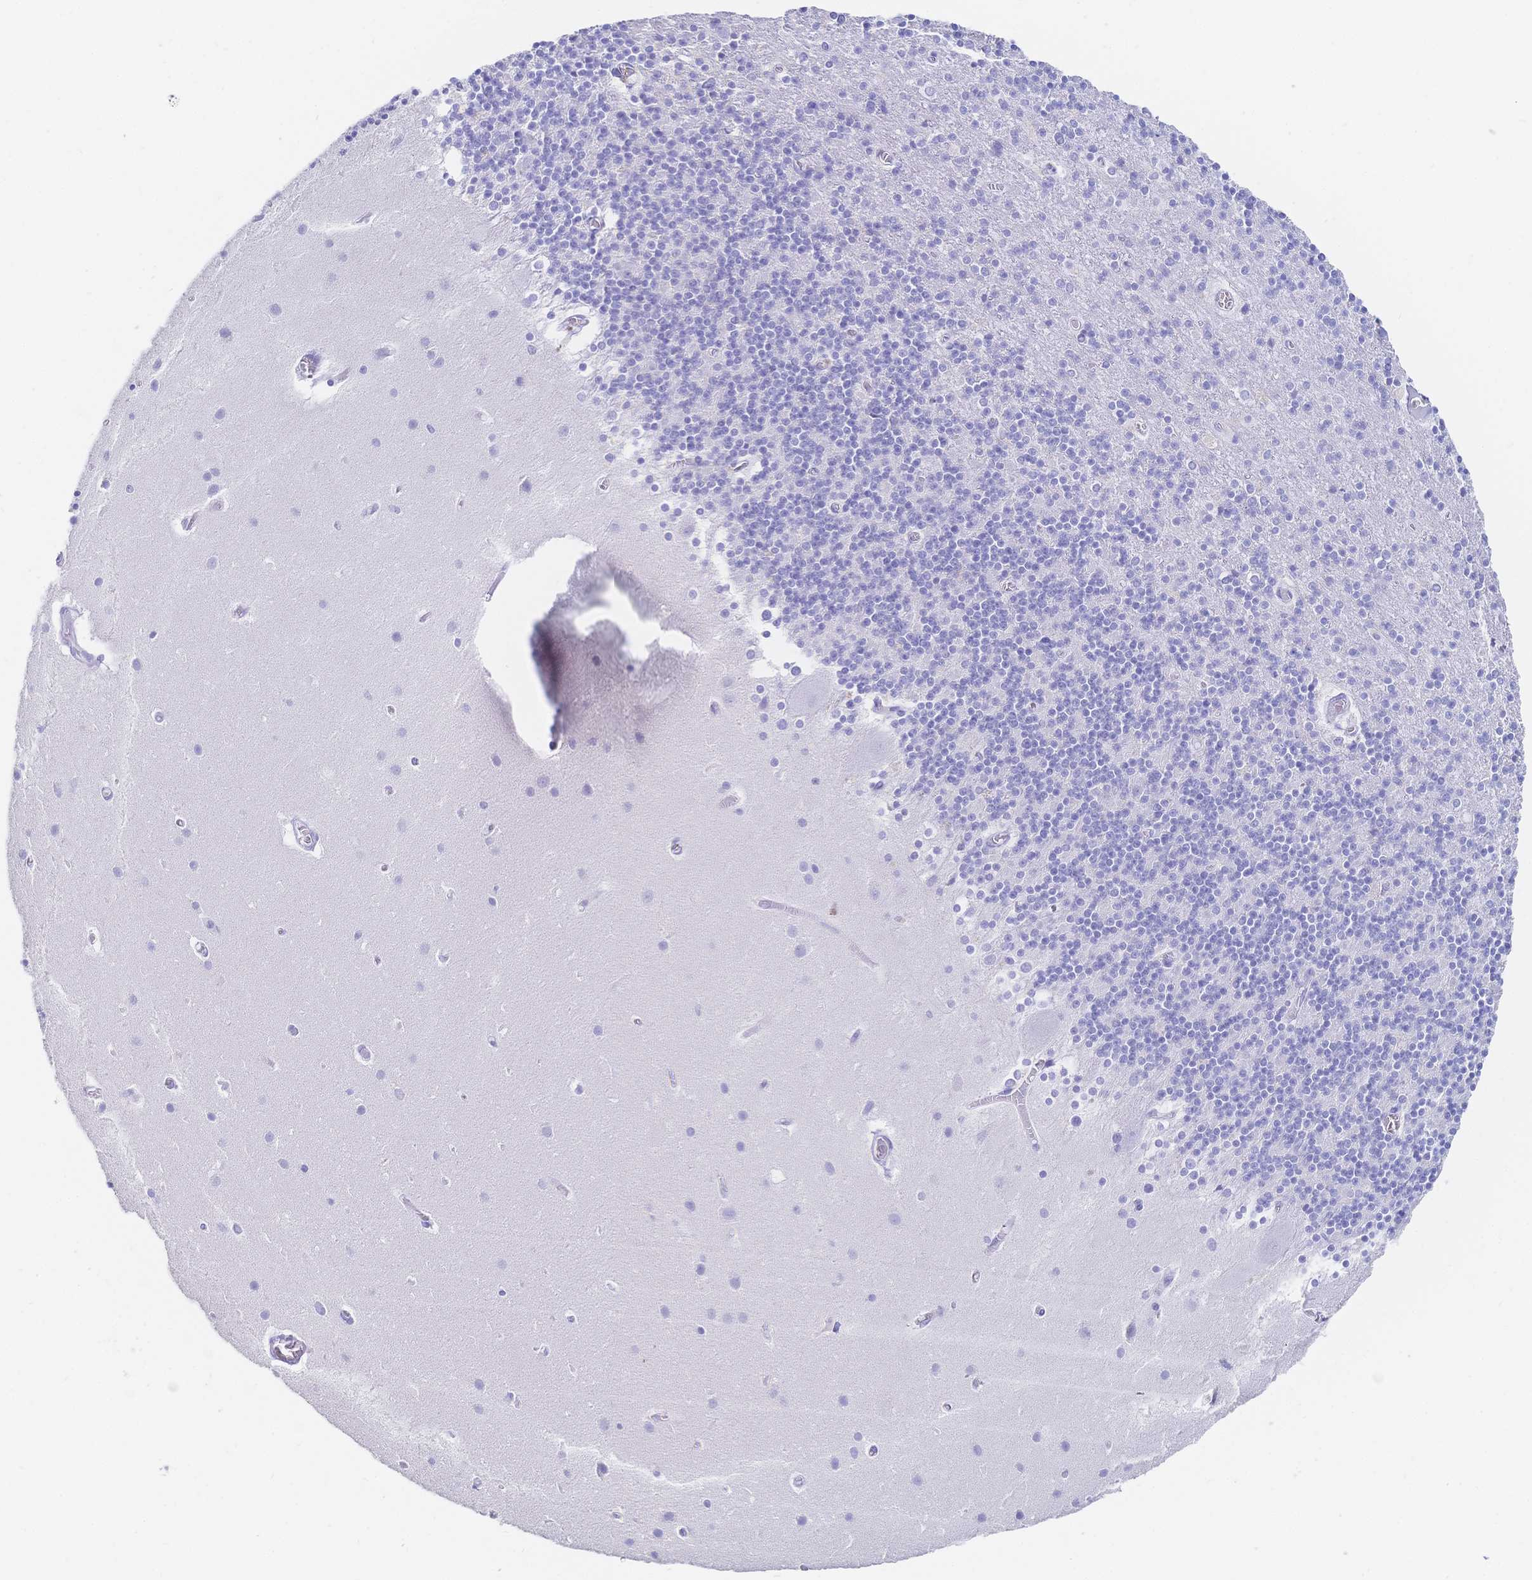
{"staining": {"intensity": "negative", "quantity": "none", "location": "none"}, "tissue": "cerebellum", "cell_type": "Cells in granular layer", "image_type": "normal", "snomed": [{"axis": "morphology", "description": "Normal tissue, NOS"}, {"axis": "topography", "description": "Cerebellum"}], "caption": "IHC photomicrograph of benign human cerebellum stained for a protein (brown), which exhibits no expression in cells in granular layer.", "gene": "MEP1B", "patient": {"sex": "male", "age": 70}}